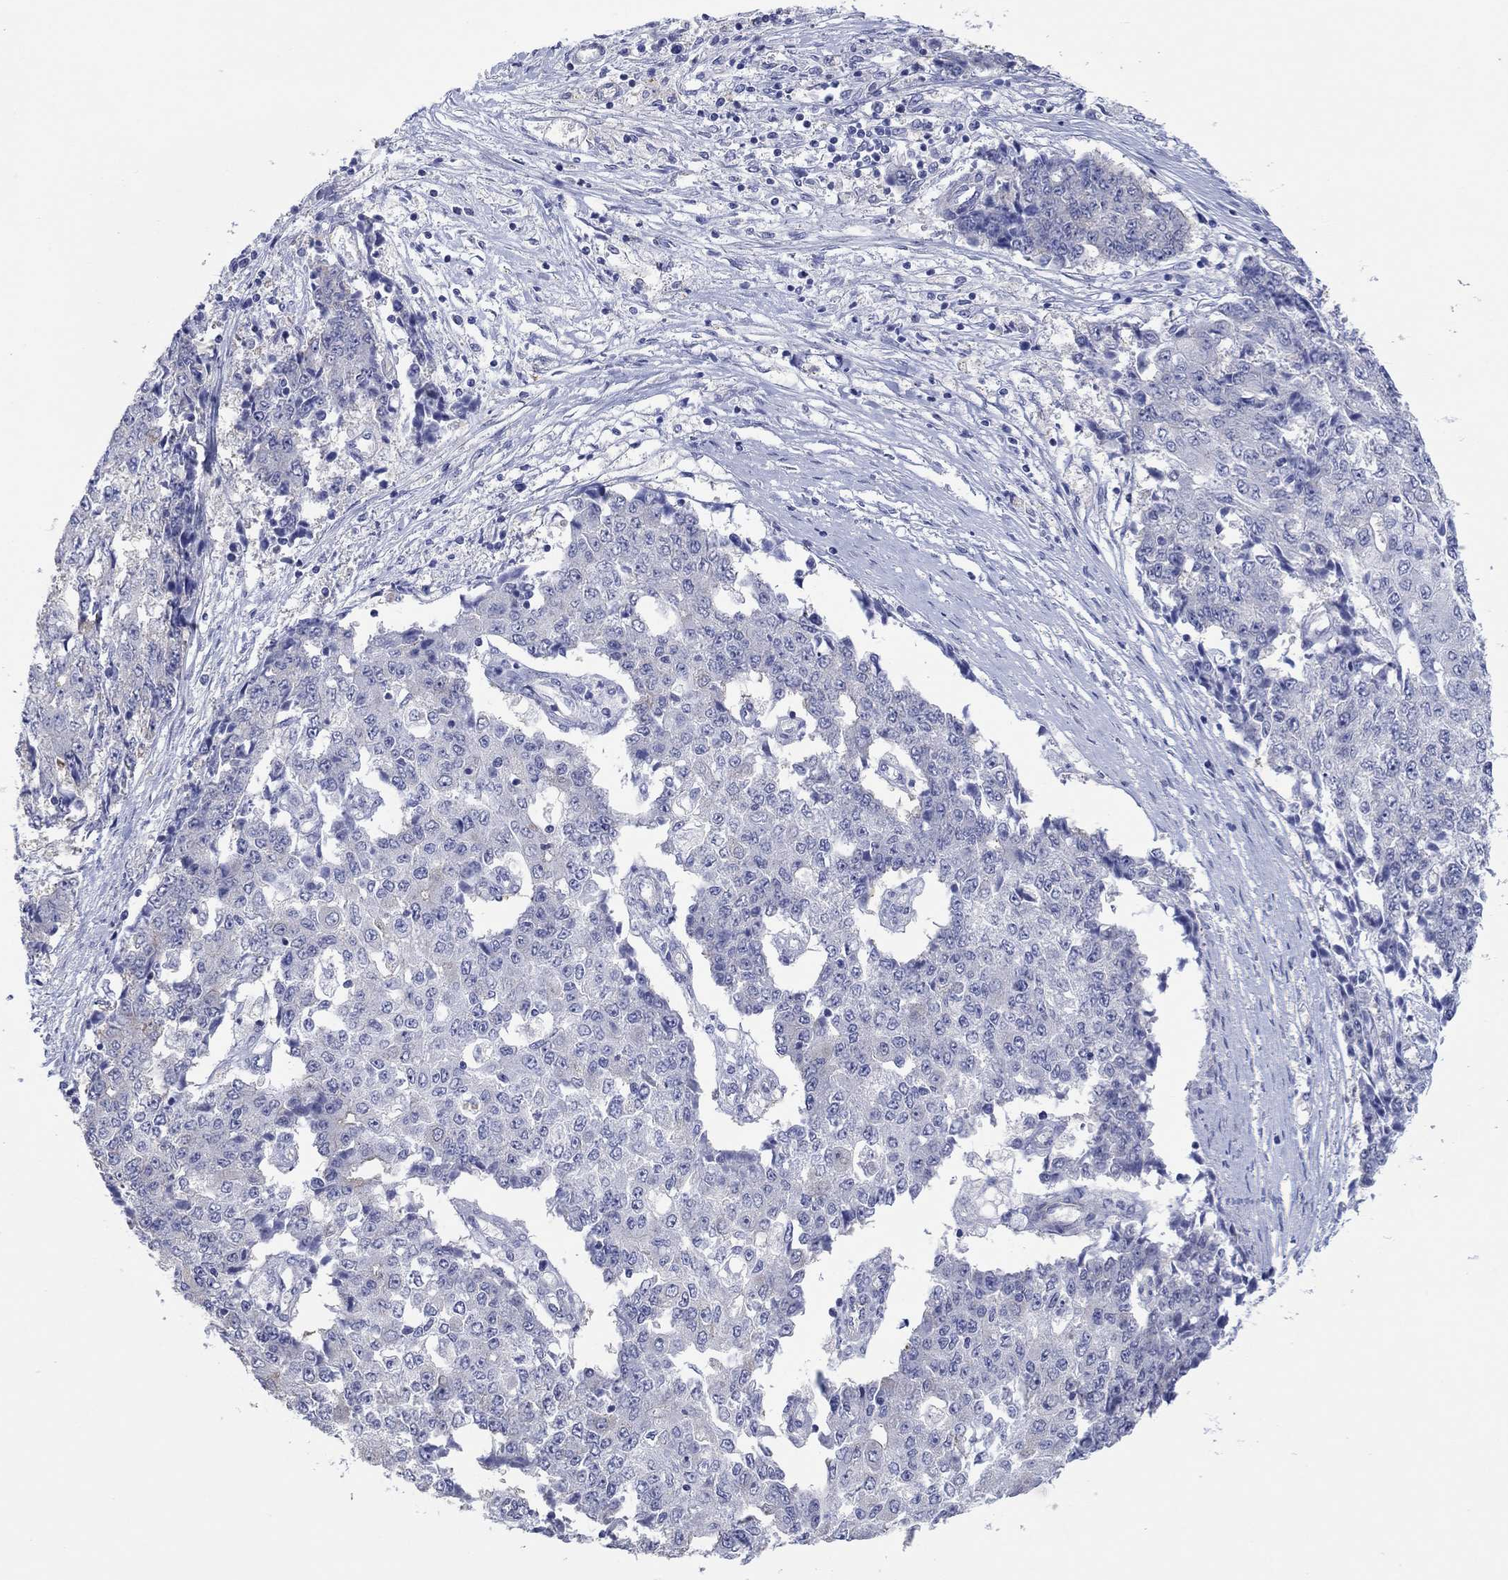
{"staining": {"intensity": "negative", "quantity": "none", "location": "none"}, "tissue": "ovarian cancer", "cell_type": "Tumor cells", "image_type": "cancer", "snomed": [{"axis": "morphology", "description": "Carcinoma, endometroid"}, {"axis": "topography", "description": "Ovary"}], "caption": "Ovarian cancer (endometroid carcinoma) stained for a protein using immunohistochemistry (IHC) reveals no expression tumor cells.", "gene": "TPRN", "patient": {"sex": "female", "age": 42}}